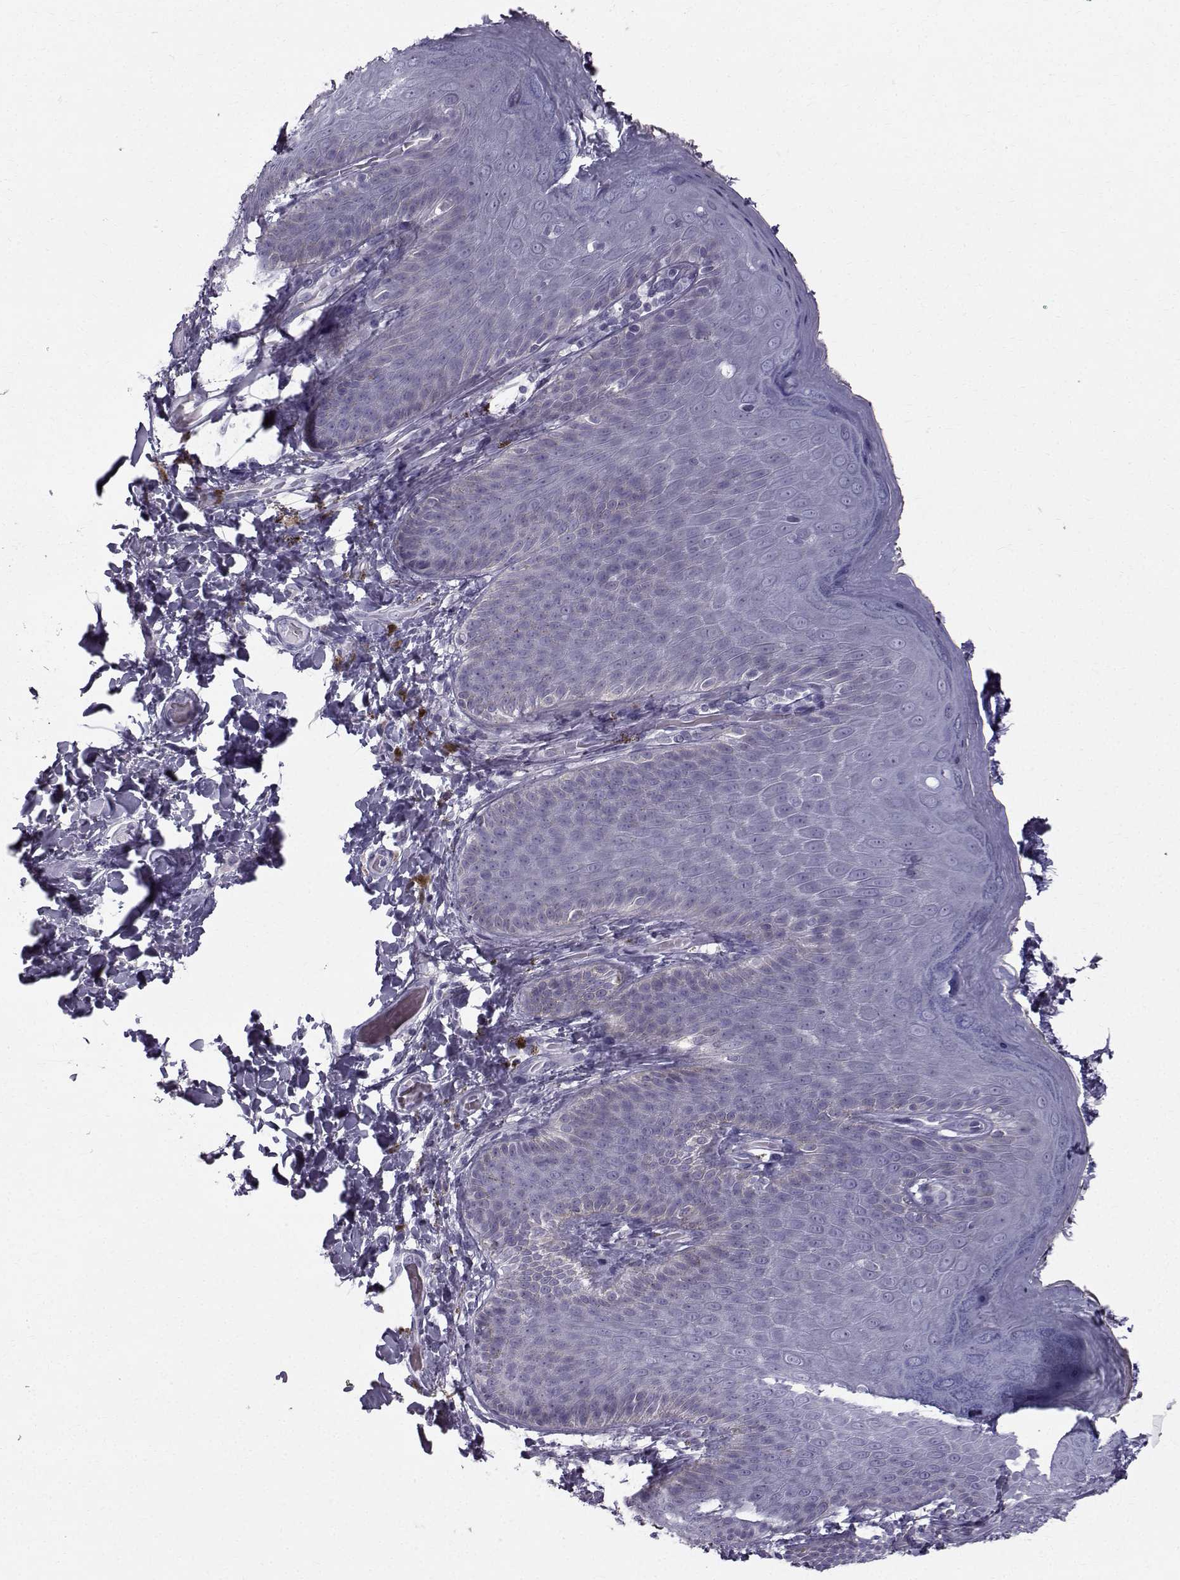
{"staining": {"intensity": "negative", "quantity": "none", "location": "none"}, "tissue": "skin", "cell_type": "Epidermal cells", "image_type": "normal", "snomed": [{"axis": "morphology", "description": "Normal tissue, NOS"}, {"axis": "topography", "description": "Anal"}], "caption": "Unremarkable skin was stained to show a protein in brown. There is no significant staining in epidermal cells. (DAB immunohistochemistry (IHC) with hematoxylin counter stain).", "gene": "ROPN1B", "patient": {"sex": "male", "age": 53}}